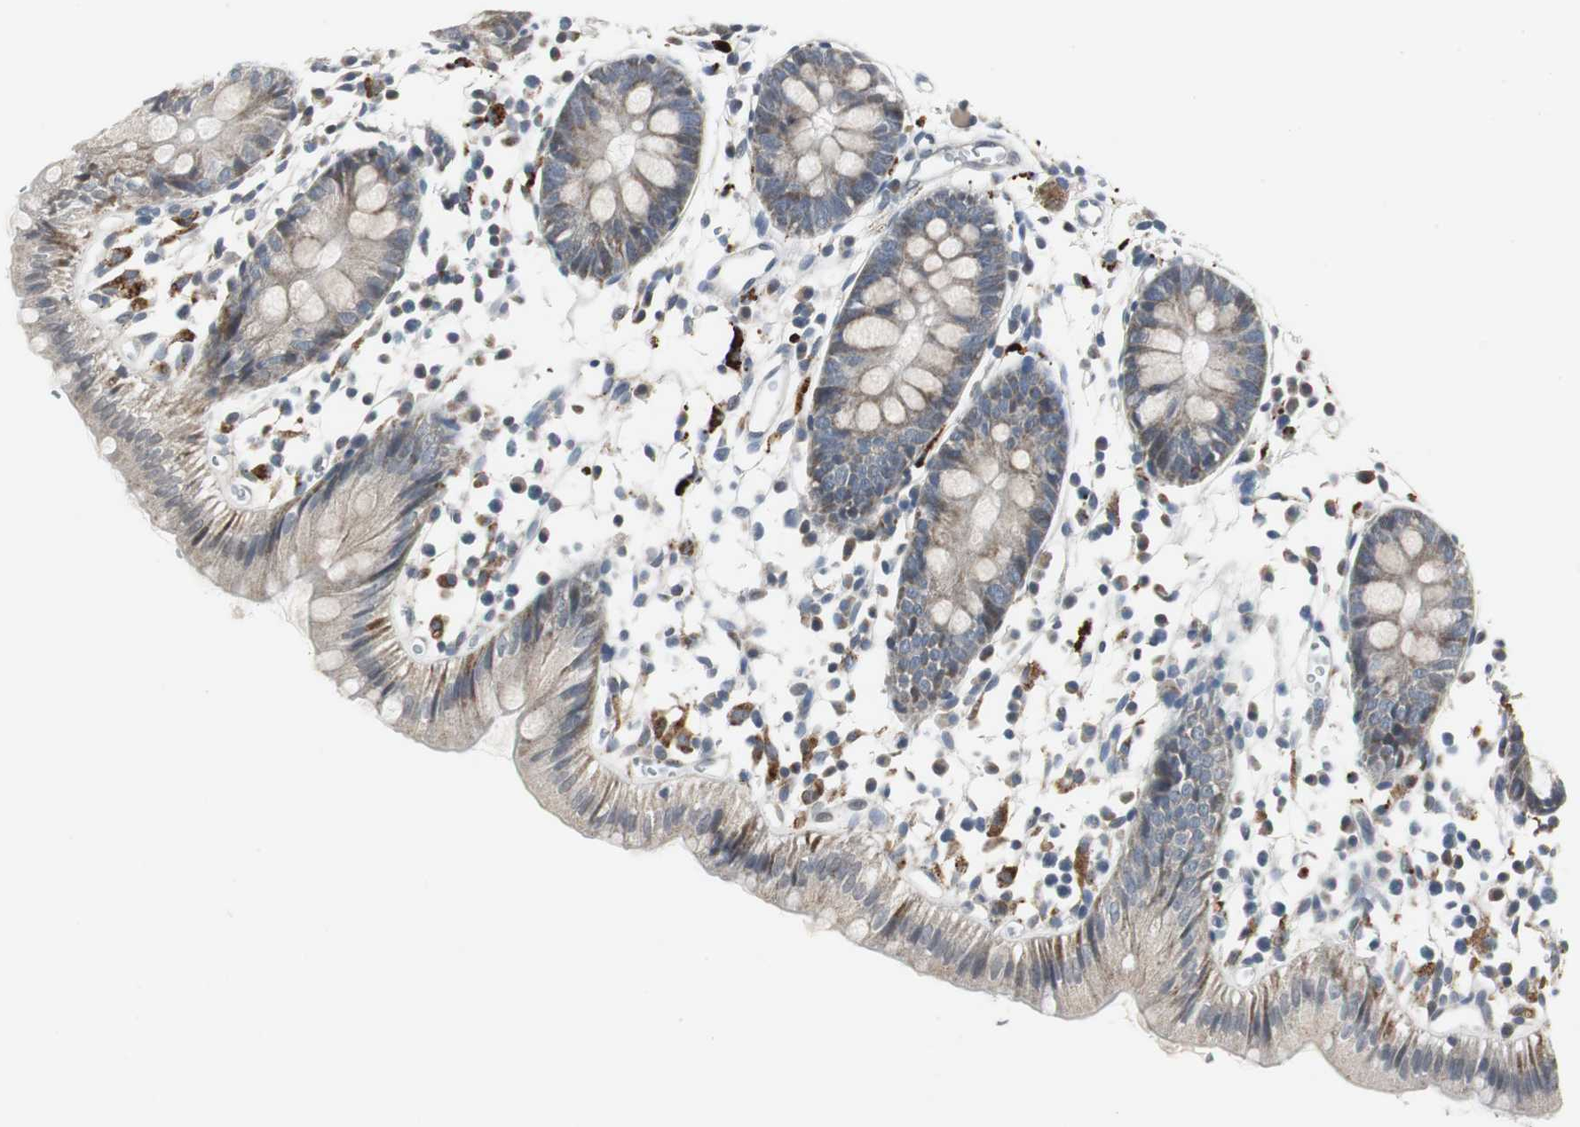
{"staining": {"intensity": "weak", "quantity": "<25%", "location": "cytoplasmic/membranous"}, "tissue": "colon", "cell_type": "Glandular cells", "image_type": "normal", "snomed": [{"axis": "morphology", "description": "Normal tissue, NOS"}, {"axis": "topography", "description": "Colon"}], "caption": "A high-resolution histopathology image shows immunohistochemistry (IHC) staining of normal colon, which reveals no significant expression in glandular cells.", "gene": "NLGN1", "patient": {"sex": "male", "age": 14}}